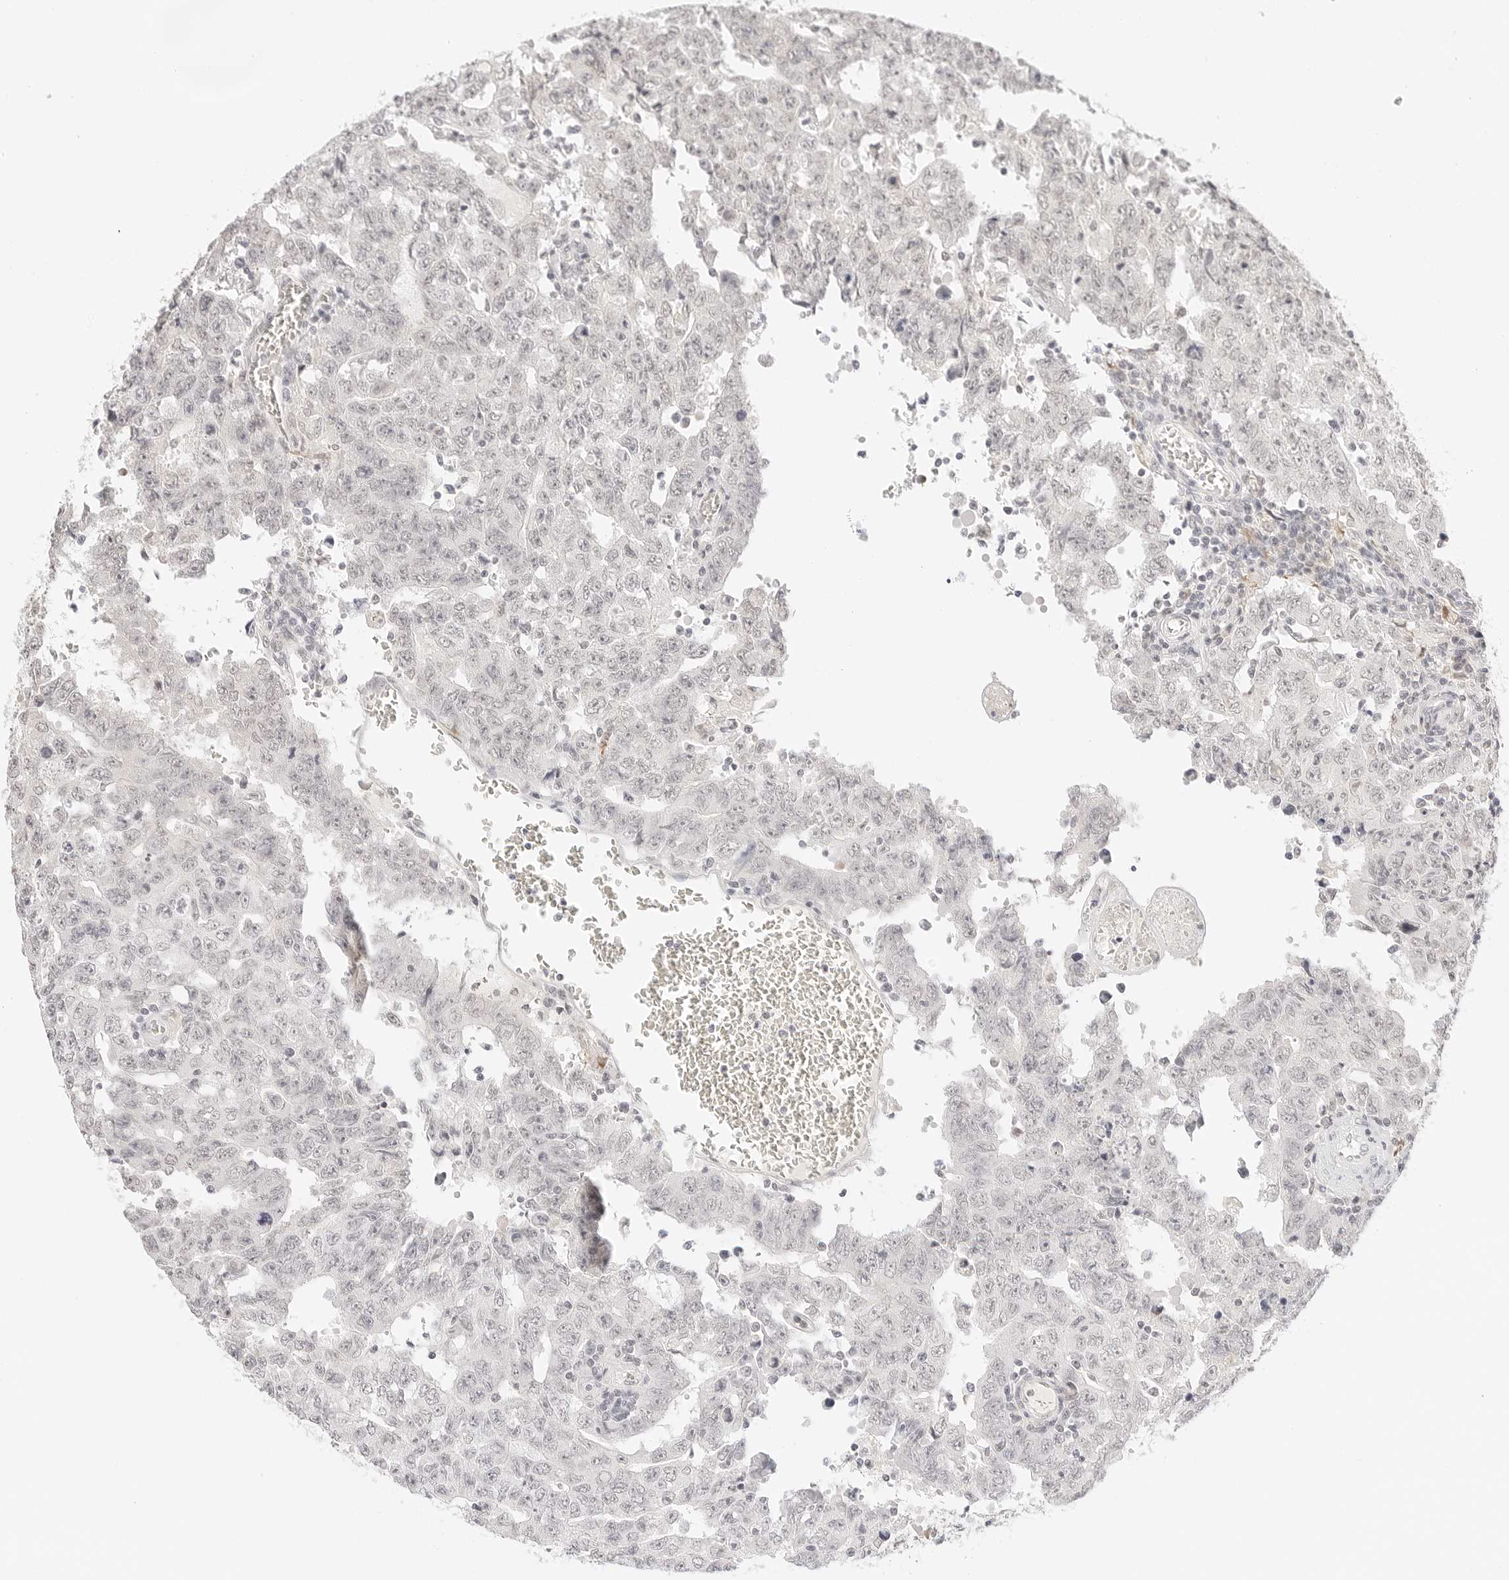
{"staining": {"intensity": "negative", "quantity": "none", "location": "none"}, "tissue": "testis cancer", "cell_type": "Tumor cells", "image_type": "cancer", "snomed": [{"axis": "morphology", "description": "Carcinoma, Embryonal, NOS"}, {"axis": "topography", "description": "Testis"}], "caption": "The immunohistochemistry image has no significant positivity in tumor cells of testis cancer (embryonal carcinoma) tissue.", "gene": "XKR4", "patient": {"sex": "male", "age": 26}}